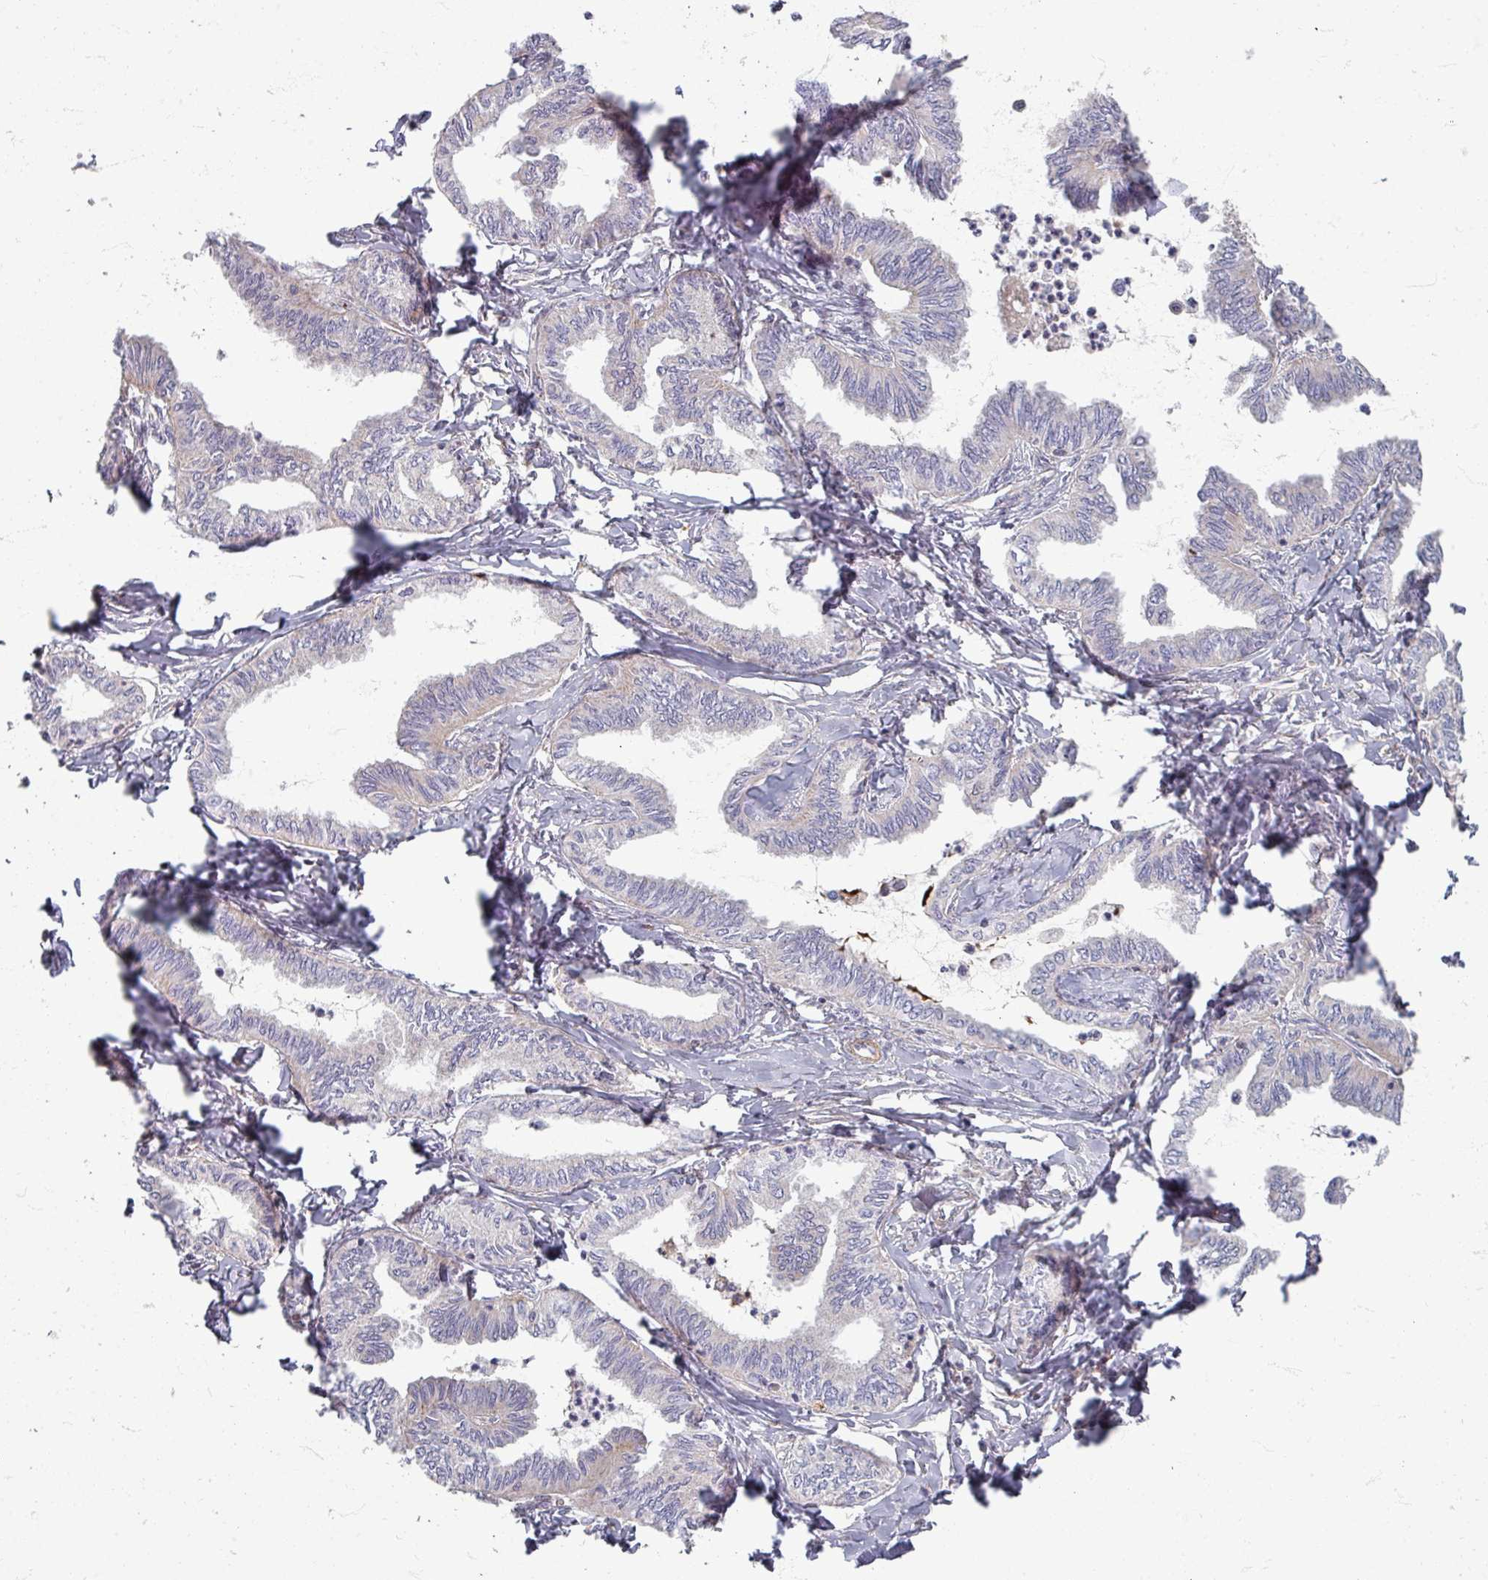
{"staining": {"intensity": "weak", "quantity": "<25%", "location": "cytoplasmic/membranous"}, "tissue": "ovarian cancer", "cell_type": "Tumor cells", "image_type": "cancer", "snomed": [{"axis": "morphology", "description": "Carcinoma, endometroid"}, {"axis": "topography", "description": "Ovary"}], "caption": "Protein analysis of ovarian endometroid carcinoma displays no significant positivity in tumor cells. Brightfield microscopy of immunohistochemistry stained with DAB (3,3'-diaminobenzidine) (brown) and hematoxylin (blue), captured at high magnification.", "gene": "GABARAPL1", "patient": {"sex": "female", "age": 70}}